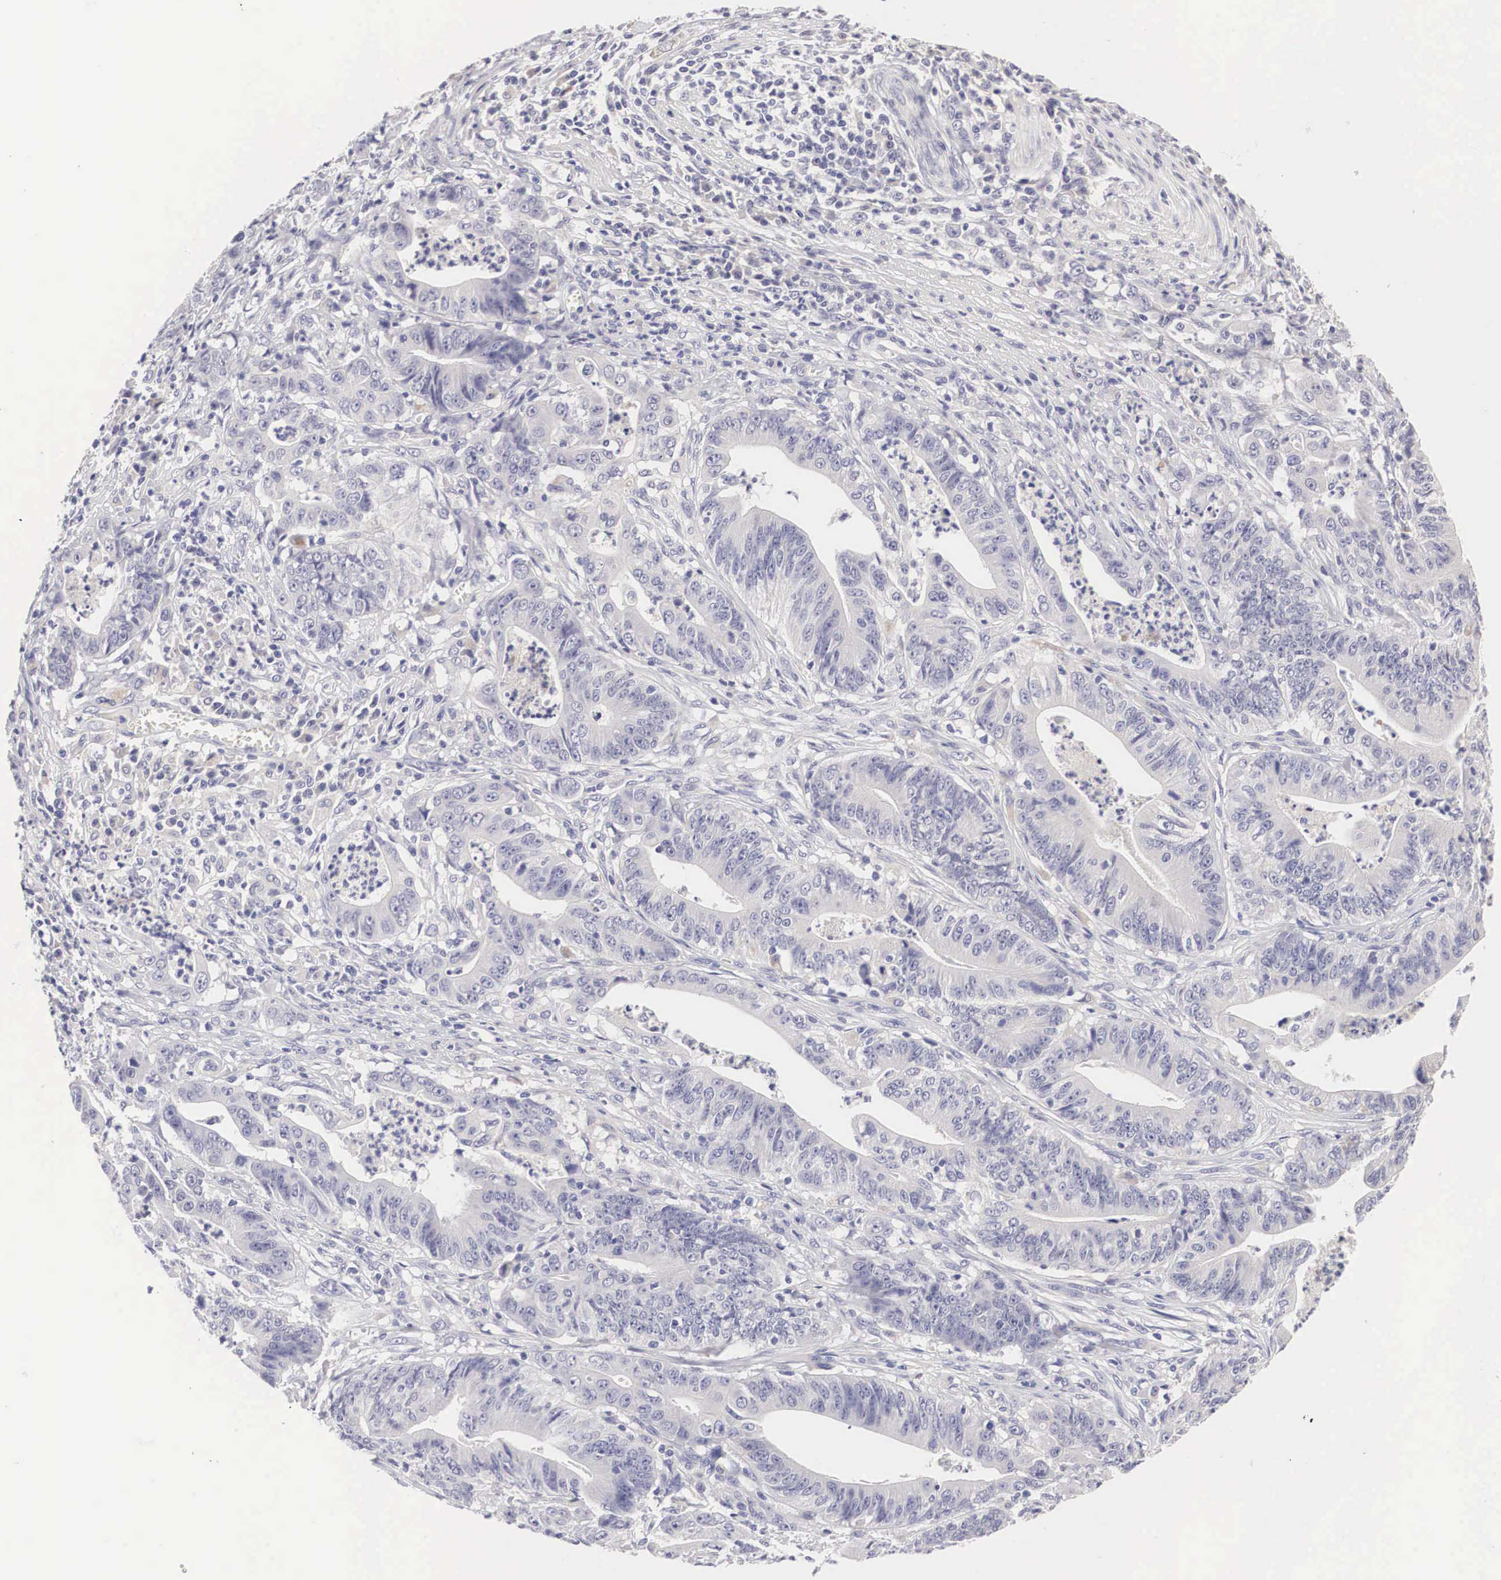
{"staining": {"intensity": "negative", "quantity": "none", "location": "none"}, "tissue": "stomach cancer", "cell_type": "Tumor cells", "image_type": "cancer", "snomed": [{"axis": "morphology", "description": "Adenocarcinoma, NOS"}, {"axis": "topography", "description": "Stomach, lower"}], "caption": "Immunohistochemical staining of human adenocarcinoma (stomach) shows no significant positivity in tumor cells. Brightfield microscopy of immunohistochemistry stained with DAB (brown) and hematoxylin (blue), captured at high magnification.", "gene": "ABHD4", "patient": {"sex": "female", "age": 86}}